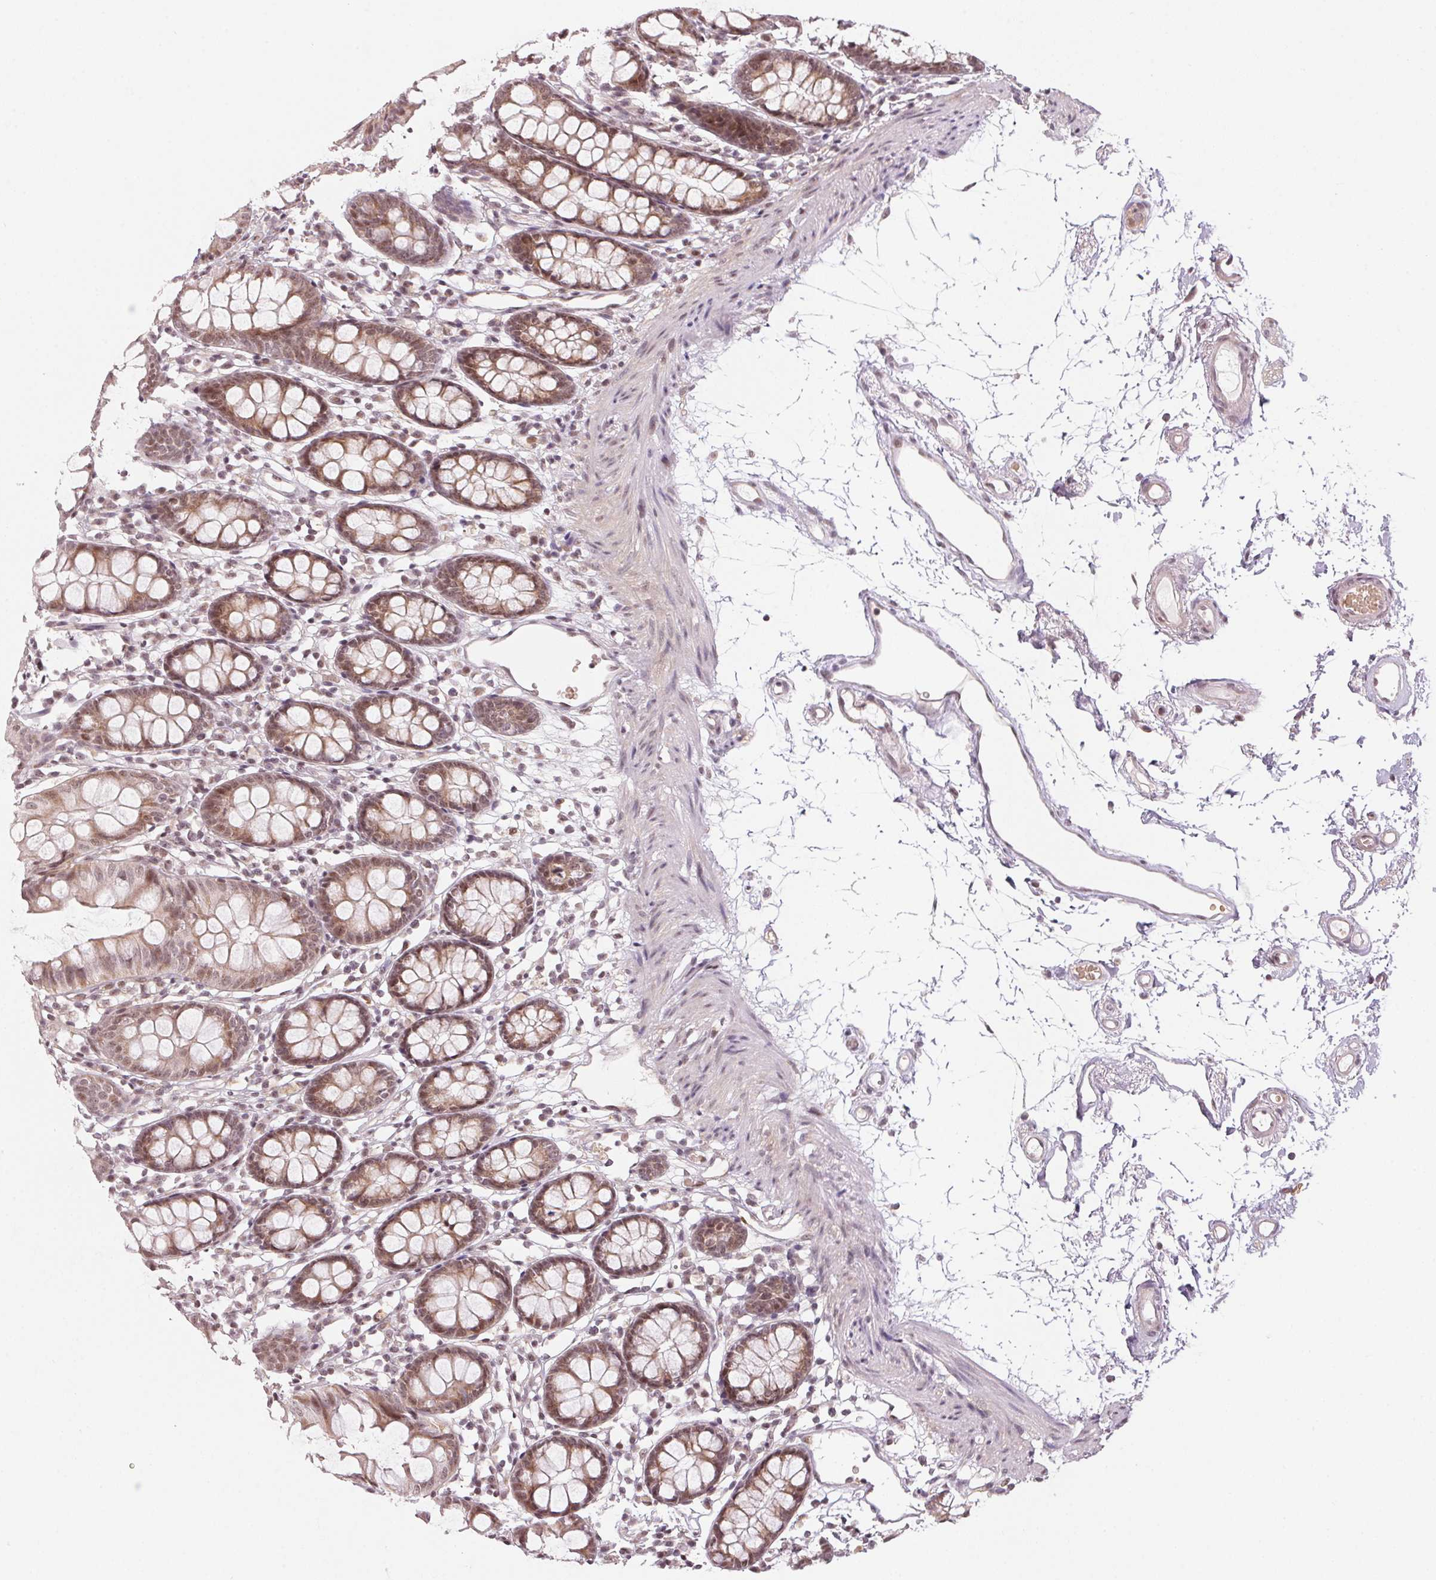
{"staining": {"intensity": "weak", "quantity": "25%-75%", "location": "cytoplasmic/membranous,nuclear"}, "tissue": "colon", "cell_type": "Endothelial cells", "image_type": "normal", "snomed": [{"axis": "morphology", "description": "Normal tissue, NOS"}, {"axis": "topography", "description": "Colon"}], "caption": "This is an image of IHC staining of benign colon, which shows weak staining in the cytoplasmic/membranous,nuclear of endothelial cells.", "gene": "KAT6A", "patient": {"sex": "female", "age": 84}}